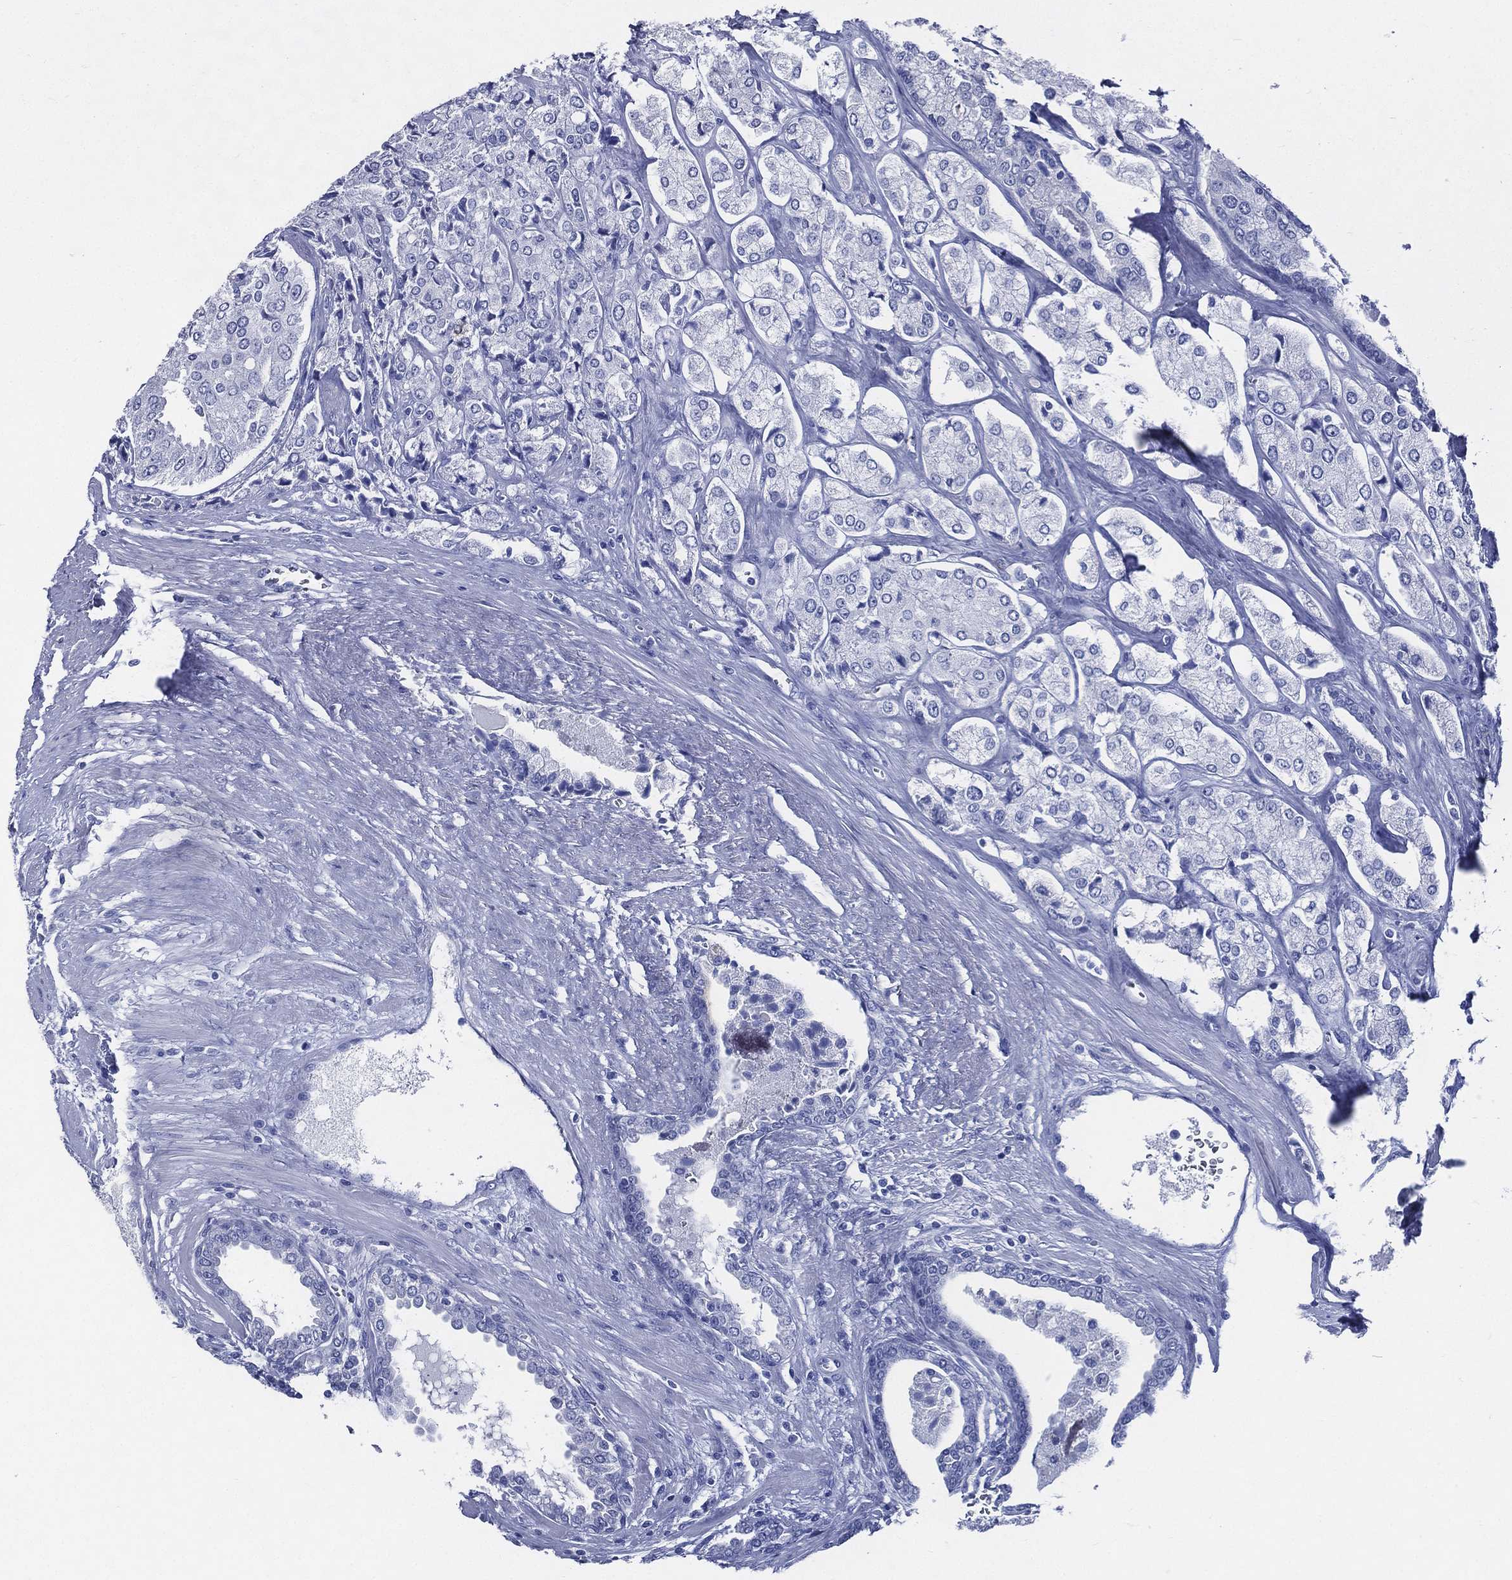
{"staining": {"intensity": "negative", "quantity": "none", "location": "none"}, "tissue": "prostate cancer", "cell_type": "Tumor cells", "image_type": "cancer", "snomed": [{"axis": "morphology", "description": "Adenocarcinoma, NOS"}, {"axis": "topography", "description": "Prostate and seminal vesicle, NOS"}, {"axis": "topography", "description": "Prostate"}], "caption": "This is an immunohistochemistry (IHC) micrograph of human prostate cancer (adenocarcinoma). There is no positivity in tumor cells.", "gene": "ACE2", "patient": {"sex": "male", "age": 67}}